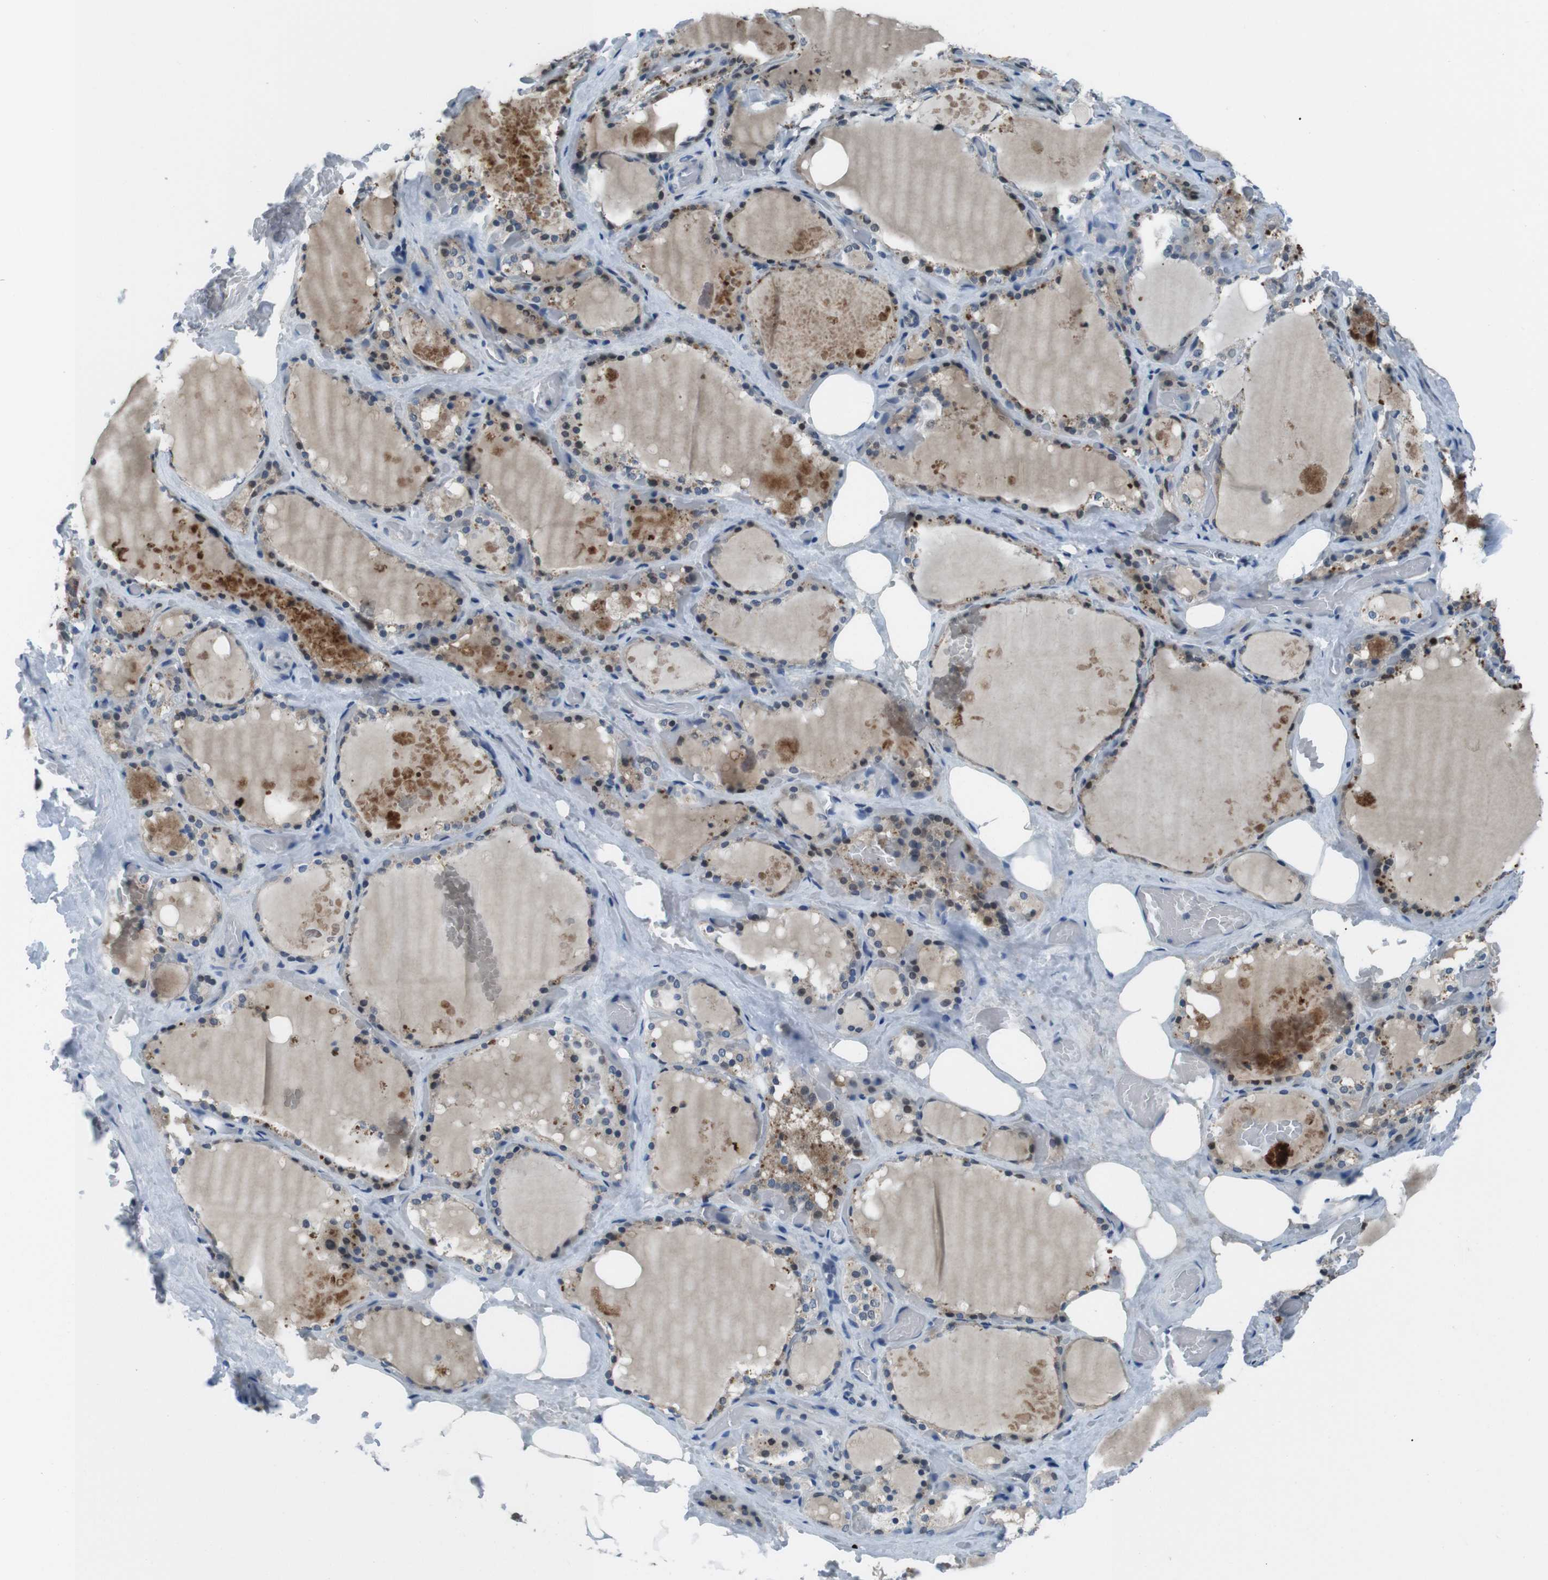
{"staining": {"intensity": "moderate", "quantity": "25%-75%", "location": "cytoplasmic/membranous"}, "tissue": "thyroid gland", "cell_type": "Glandular cells", "image_type": "normal", "snomed": [{"axis": "morphology", "description": "Normal tissue, NOS"}, {"axis": "topography", "description": "Thyroid gland"}], "caption": "The image displays a brown stain indicating the presence of a protein in the cytoplasmic/membranous of glandular cells in thyroid gland.", "gene": "LRP5", "patient": {"sex": "male", "age": 61}}